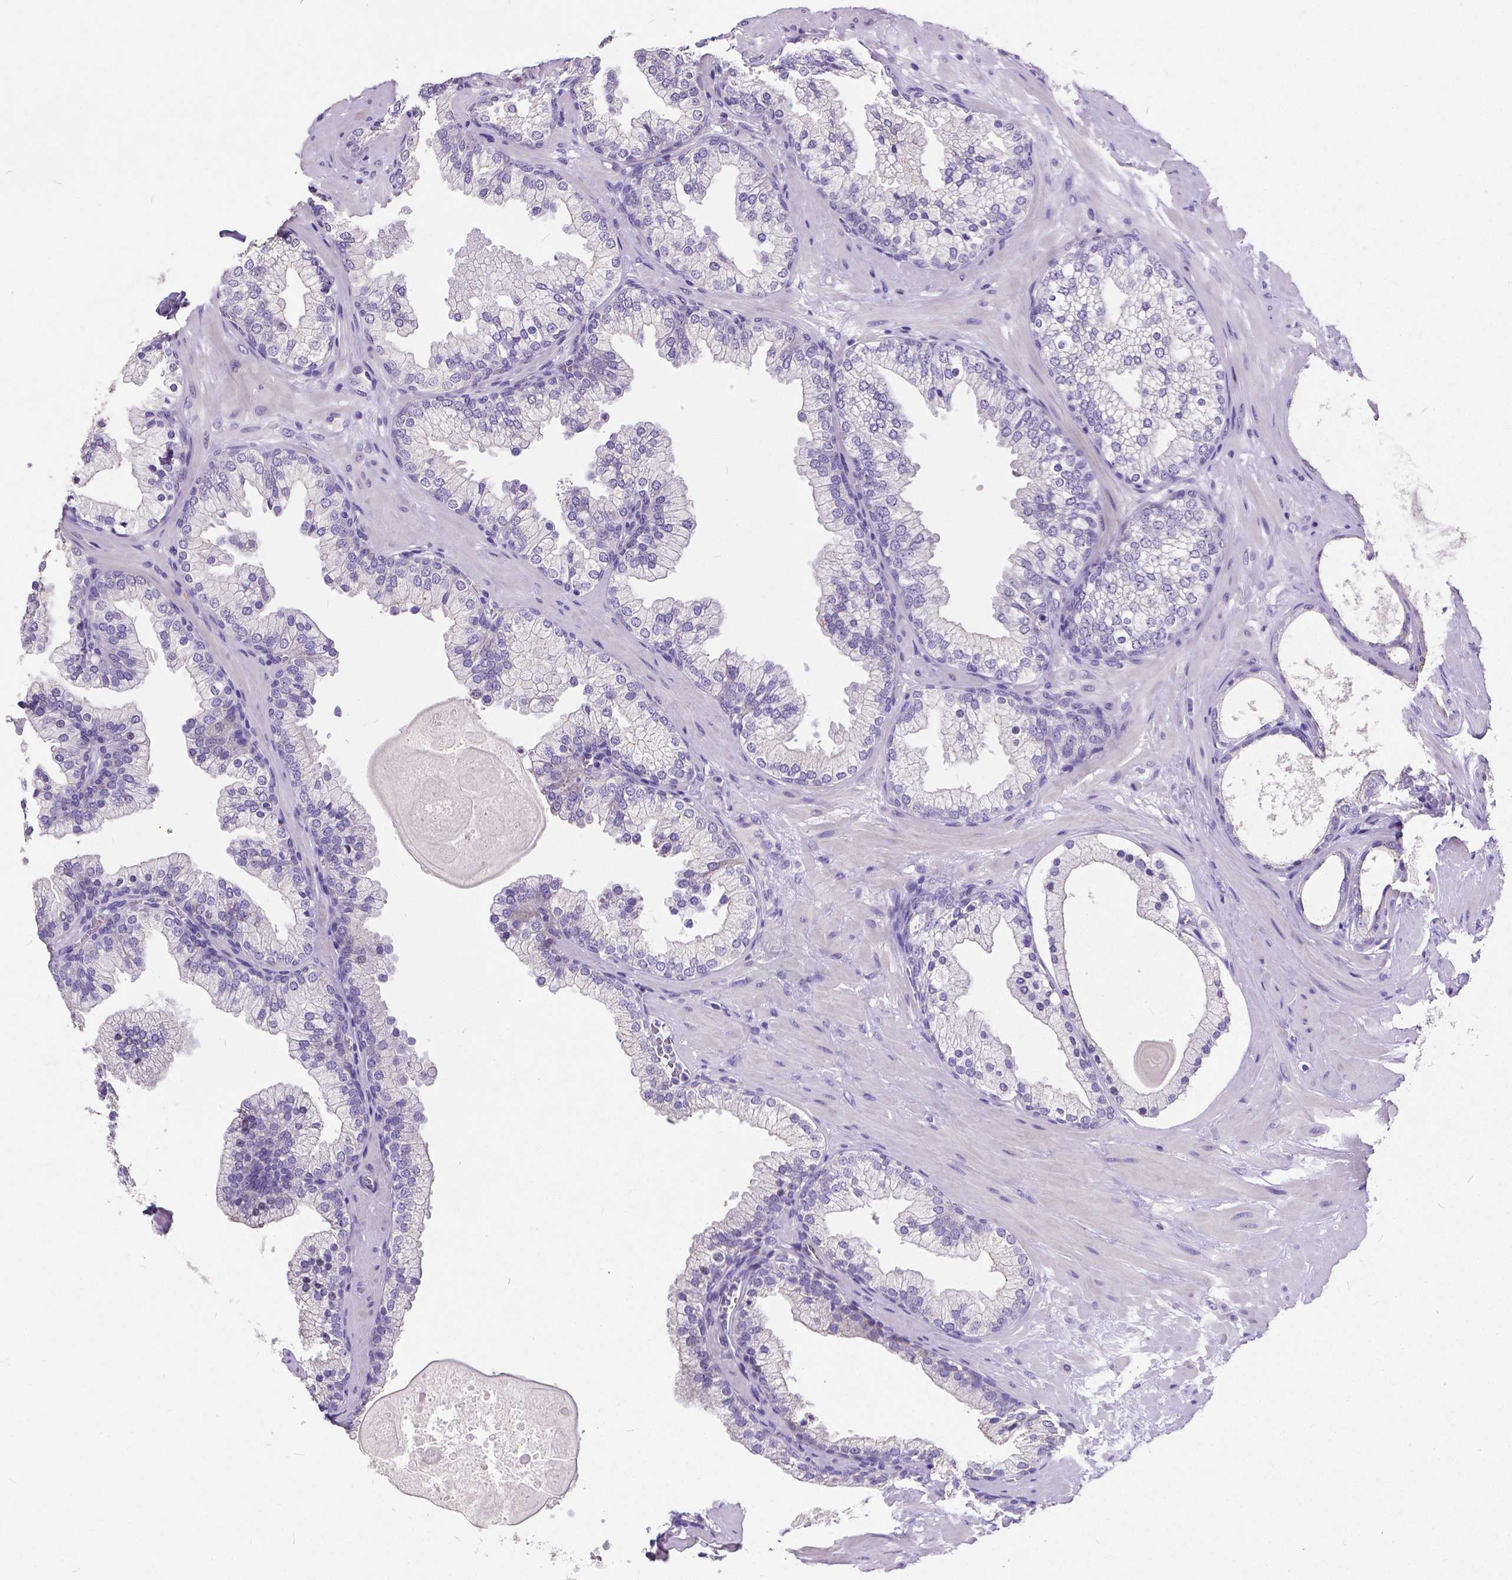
{"staining": {"intensity": "moderate", "quantity": "<25%", "location": "cytoplasmic/membranous"}, "tissue": "prostate", "cell_type": "Glandular cells", "image_type": "normal", "snomed": [{"axis": "morphology", "description": "Normal tissue, NOS"}, {"axis": "topography", "description": "Prostate"}, {"axis": "topography", "description": "Peripheral nerve tissue"}], "caption": "Normal prostate demonstrates moderate cytoplasmic/membranous positivity in about <25% of glandular cells (Stains: DAB (3,3'-diaminobenzidine) in brown, nuclei in blue, Microscopy: brightfield microscopy at high magnification)..", "gene": "OCLN", "patient": {"sex": "male", "age": 61}}